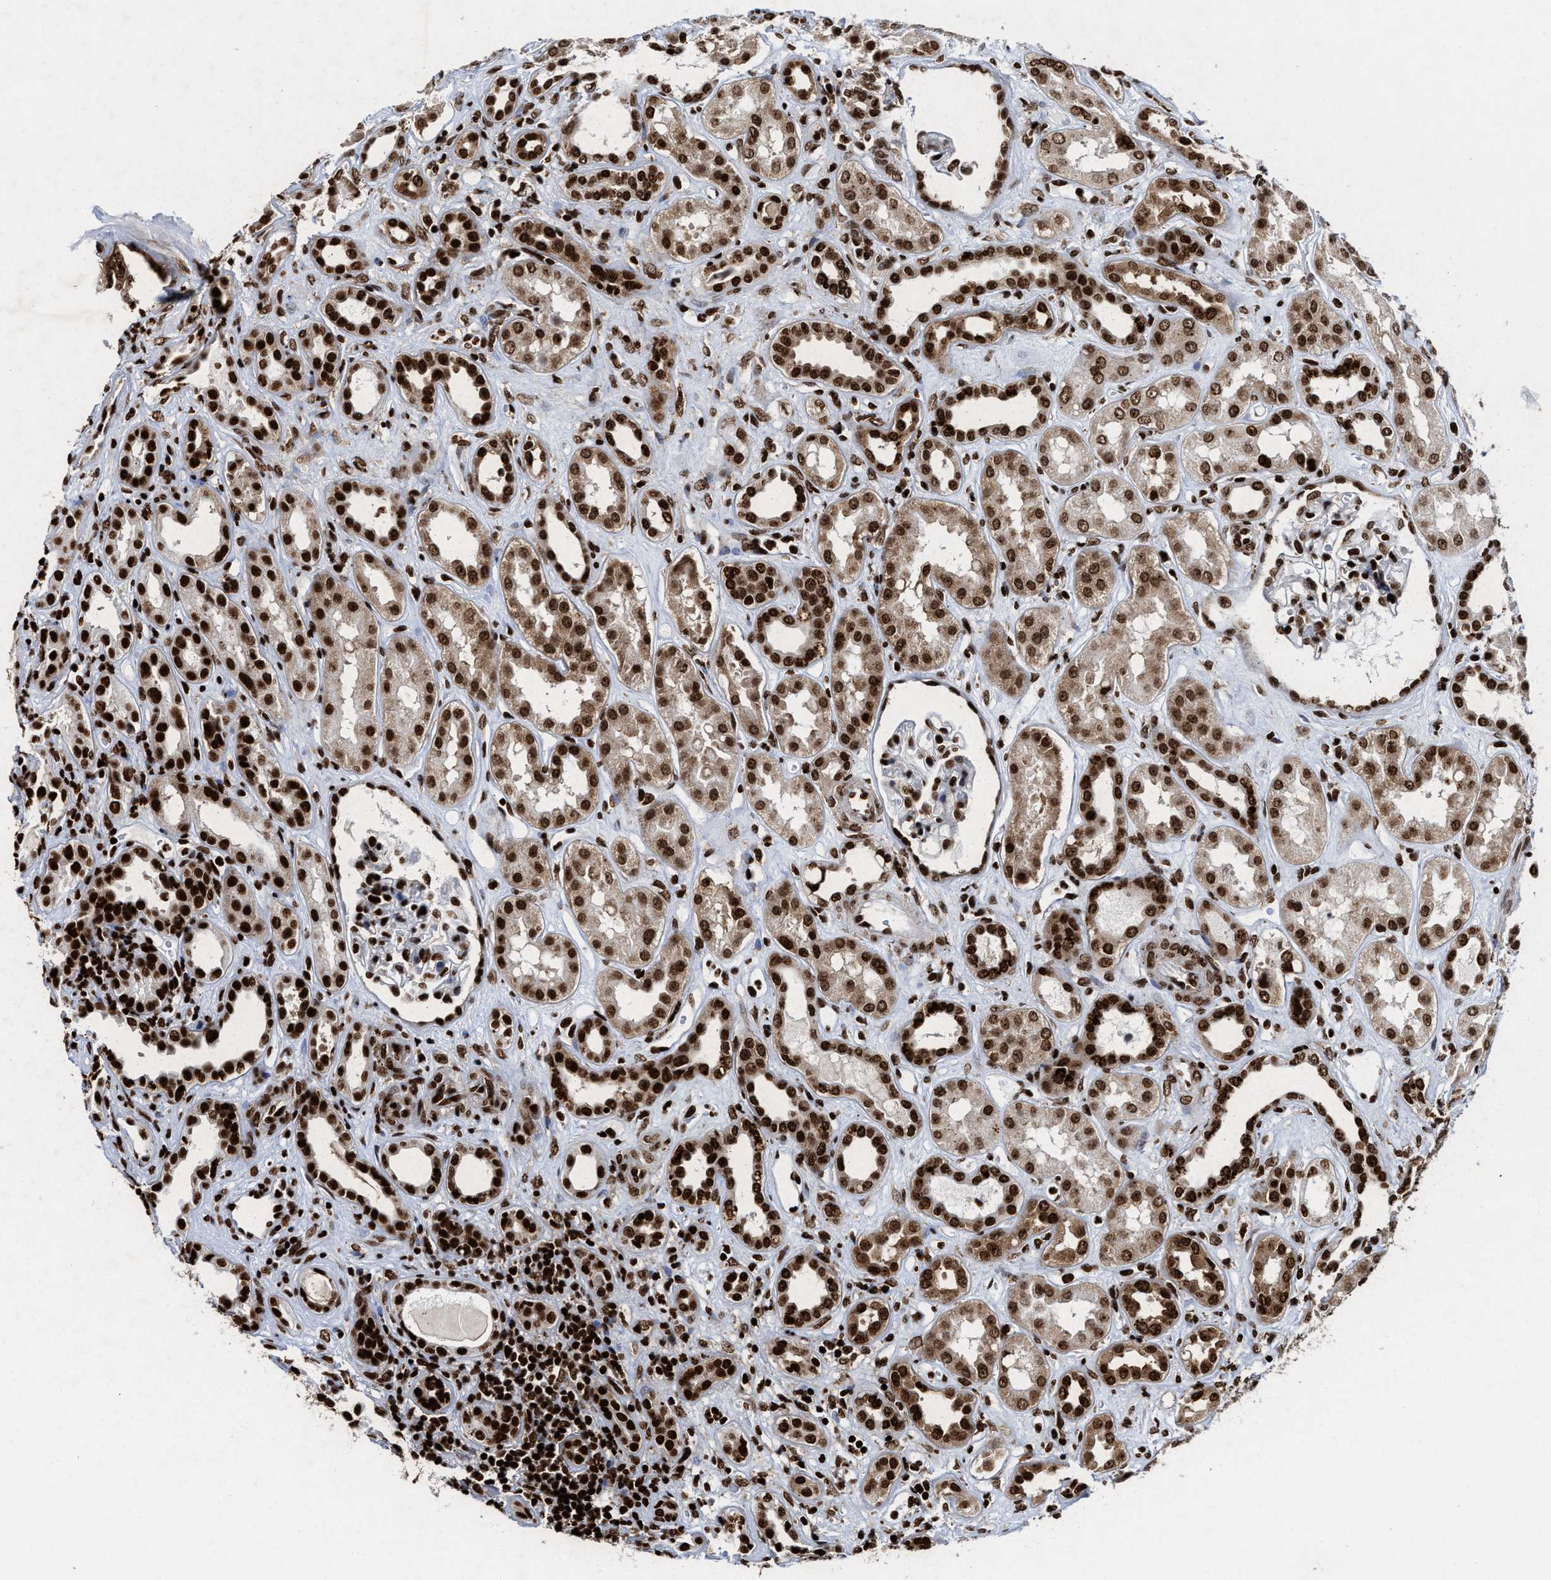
{"staining": {"intensity": "strong", "quantity": ">75%", "location": "nuclear"}, "tissue": "kidney", "cell_type": "Cells in glomeruli", "image_type": "normal", "snomed": [{"axis": "morphology", "description": "Normal tissue, NOS"}, {"axis": "topography", "description": "Kidney"}], "caption": "This image demonstrates unremarkable kidney stained with immunohistochemistry to label a protein in brown. The nuclear of cells in glomeruli show strong positivity for the protein. Nuclei are counter-stained blue.", "gene": "ALYREF", "patient": {"sex": "male", "age": 59}}